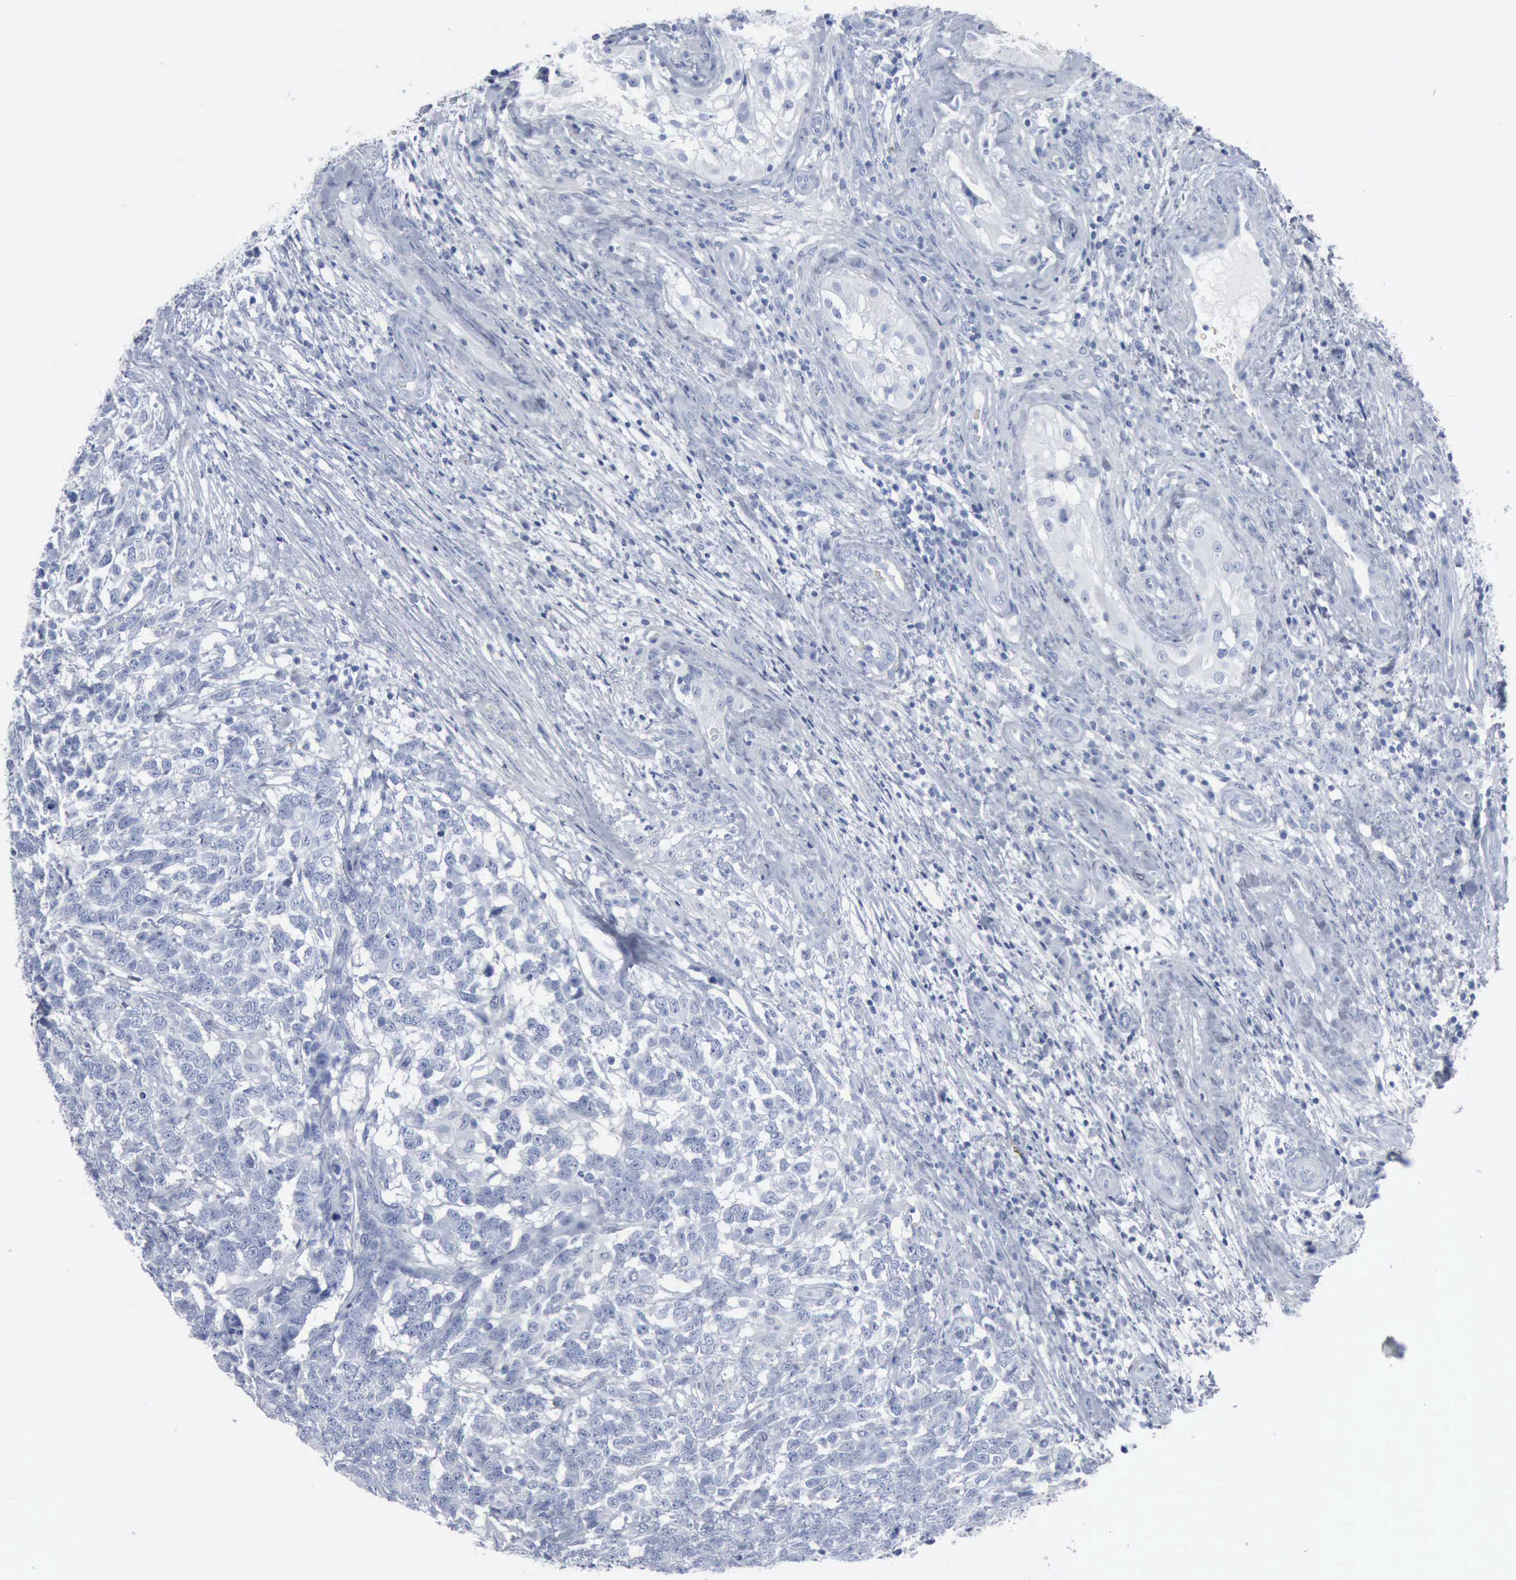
{"staining": {"intensity": "negative", "quantity": "none", "location": "none"}, "tissue": "testis cancer", "cell_type": "Tumor cells", "image_type": "cancer", "snomed": [{"axis": "morphology", "description": "Carcinoma, Embryonal, NOS"}, {"axis": "topography", "description": "Testis"}], "caption": "Immunohistochemistry histopathology image of embryonal carcinoma (testis) stained for a protein (brown), which reveals no staining in tumor cells.", "gene": "DMD", "patient": {"sex": "male", "age": 26}}